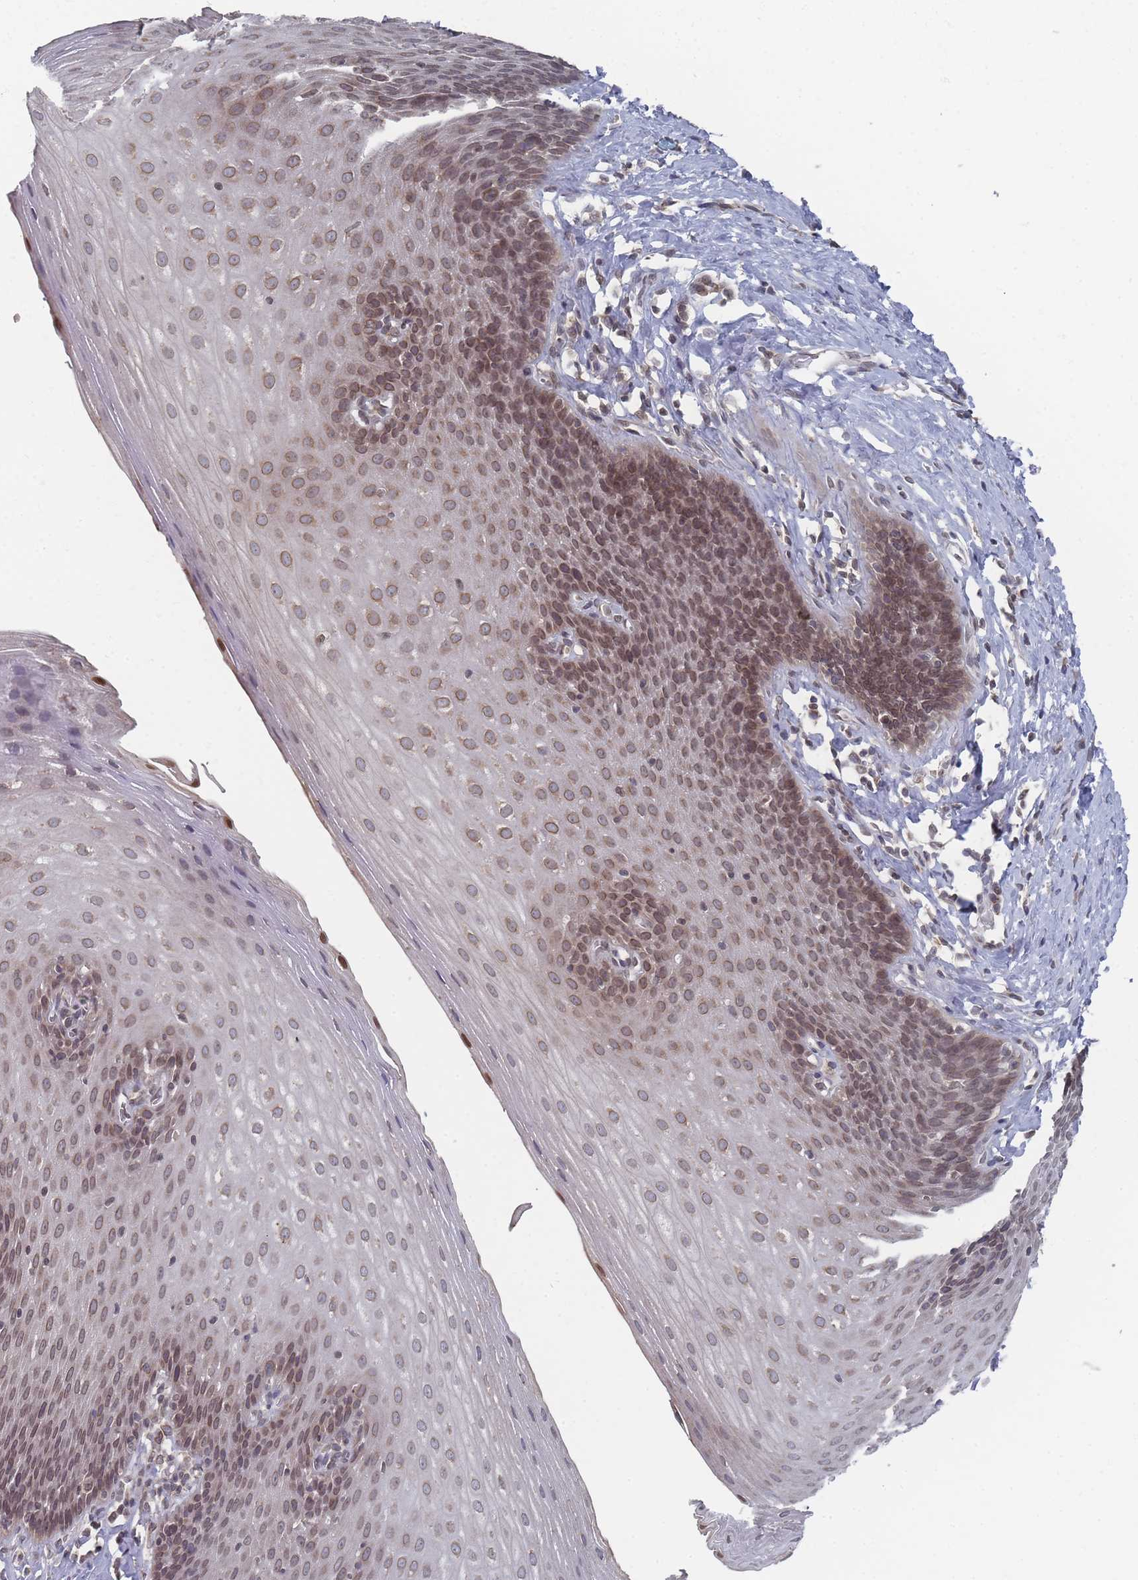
{"staining": {"intensity": "moderate", "quantity": ">75%", "location": "cytoplasmic/membranous,nuclear"}, "tissue": "esophagus", "cell_type": "Squamous epithelial cells", "image_type": "normal", "snomed": [{"axis": "morphology", "description": "Normal tissue, NOS"}, {"axis": "topography", "description": "Esophagus"}], "caption": "Immunohistochemical staining of unremarkable esophagus demonstrates >75% levels of moderate cytoplasmic/membranous,nuclear protein positivity in about >75% of squamous epithelial cells. The staining is performed using DAB brown chromogen to label protein expression. The nuclei are counter-stained blue using hematoxylin.", "gene": "TBC1D25", "patient": {"sex": "female", "age": 61}}